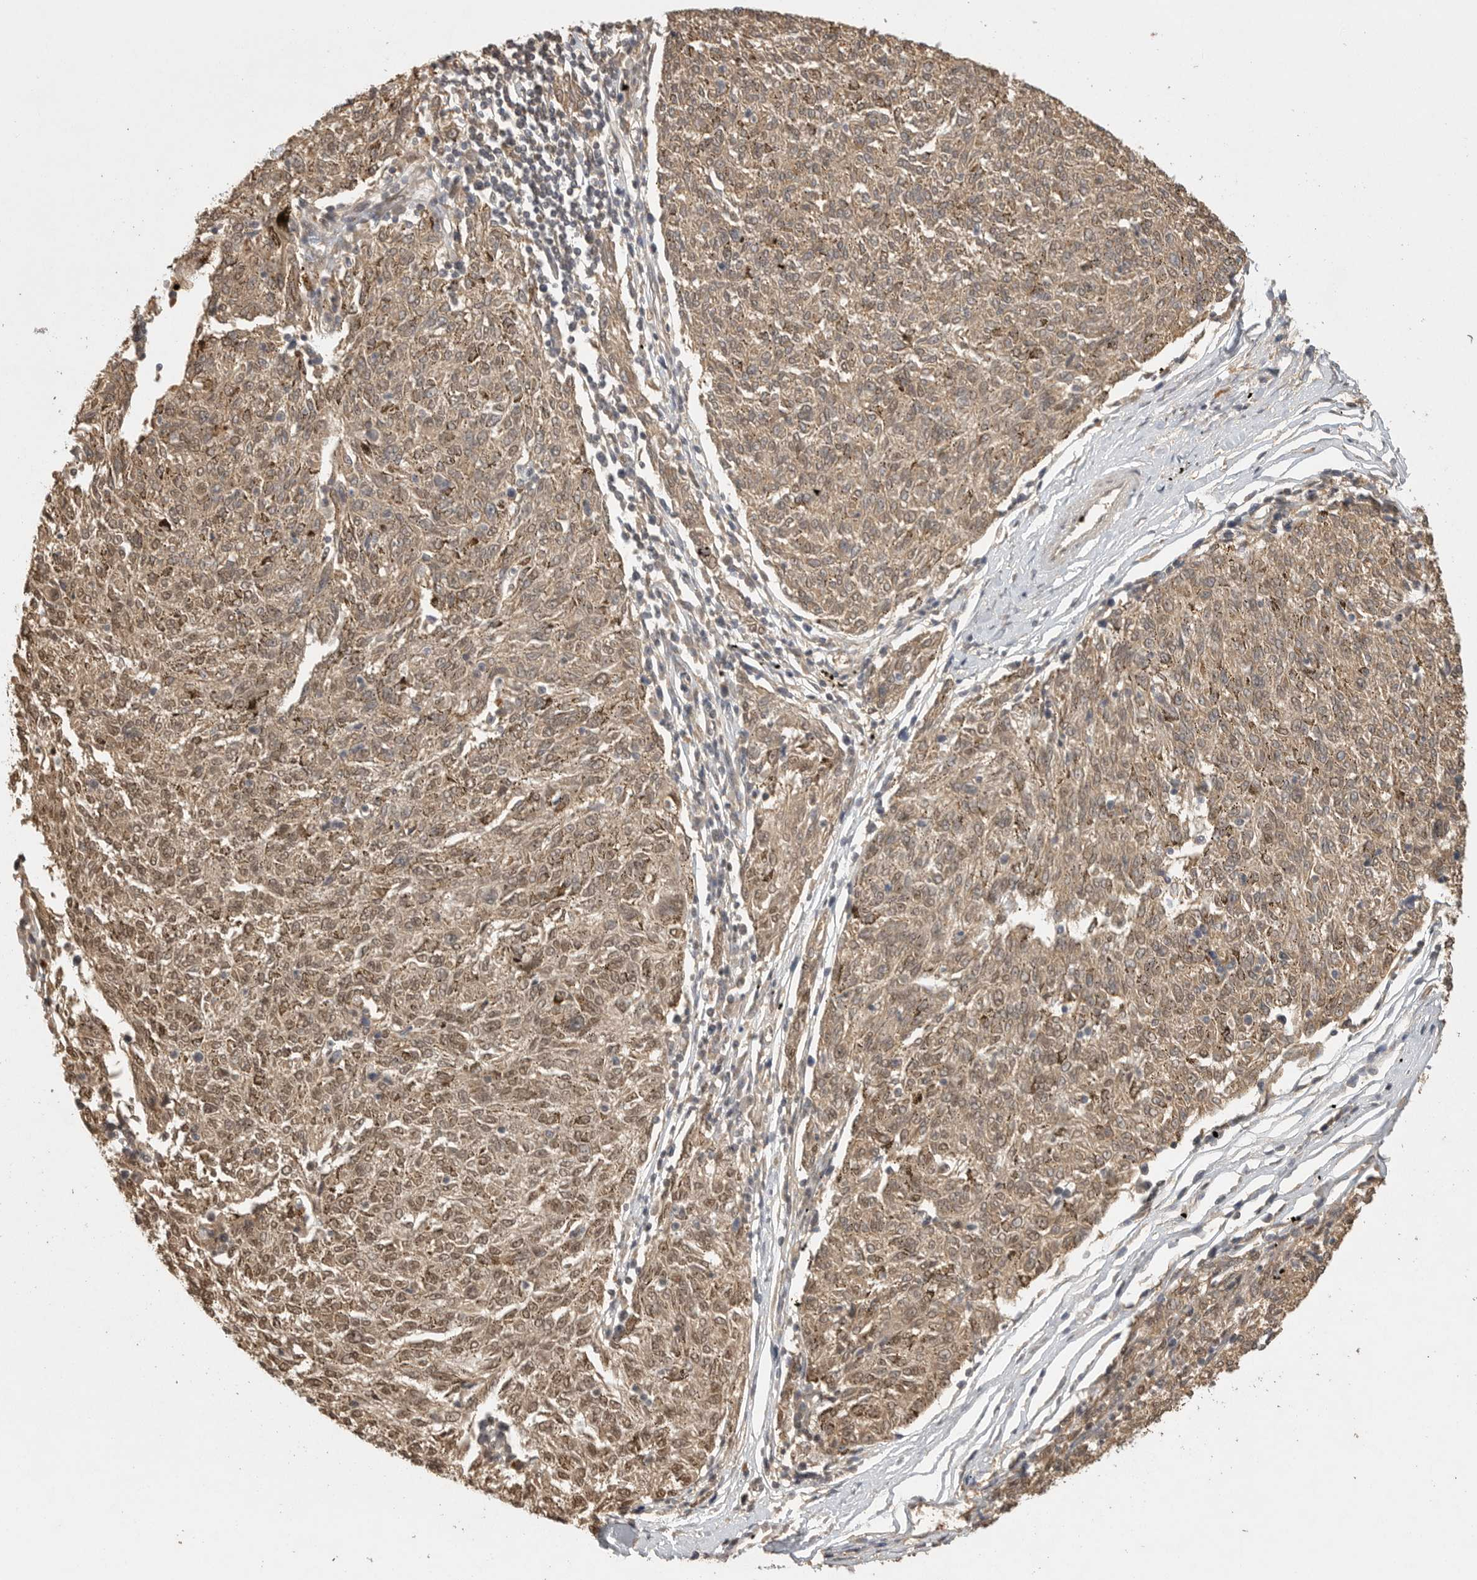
{"staining": {"intensity": "moderate", "quantity": ">75%", "location": "cytoplasmic/membranous,nuclear"}, "tissue": "melanoma", "cell_type": "Tumor cells", "image_type": "cancer", "snomed": [{"axis": "morphology", "description": "Malignant melanoma, NOS"}, {"axis": "topography", "description": "Skin"}], "caption": "Melanoma stained with a protein marker shows moderate staining in tumor cells.", "gene": "DFFA", "patient": {"sex": "female", "age": 72}}